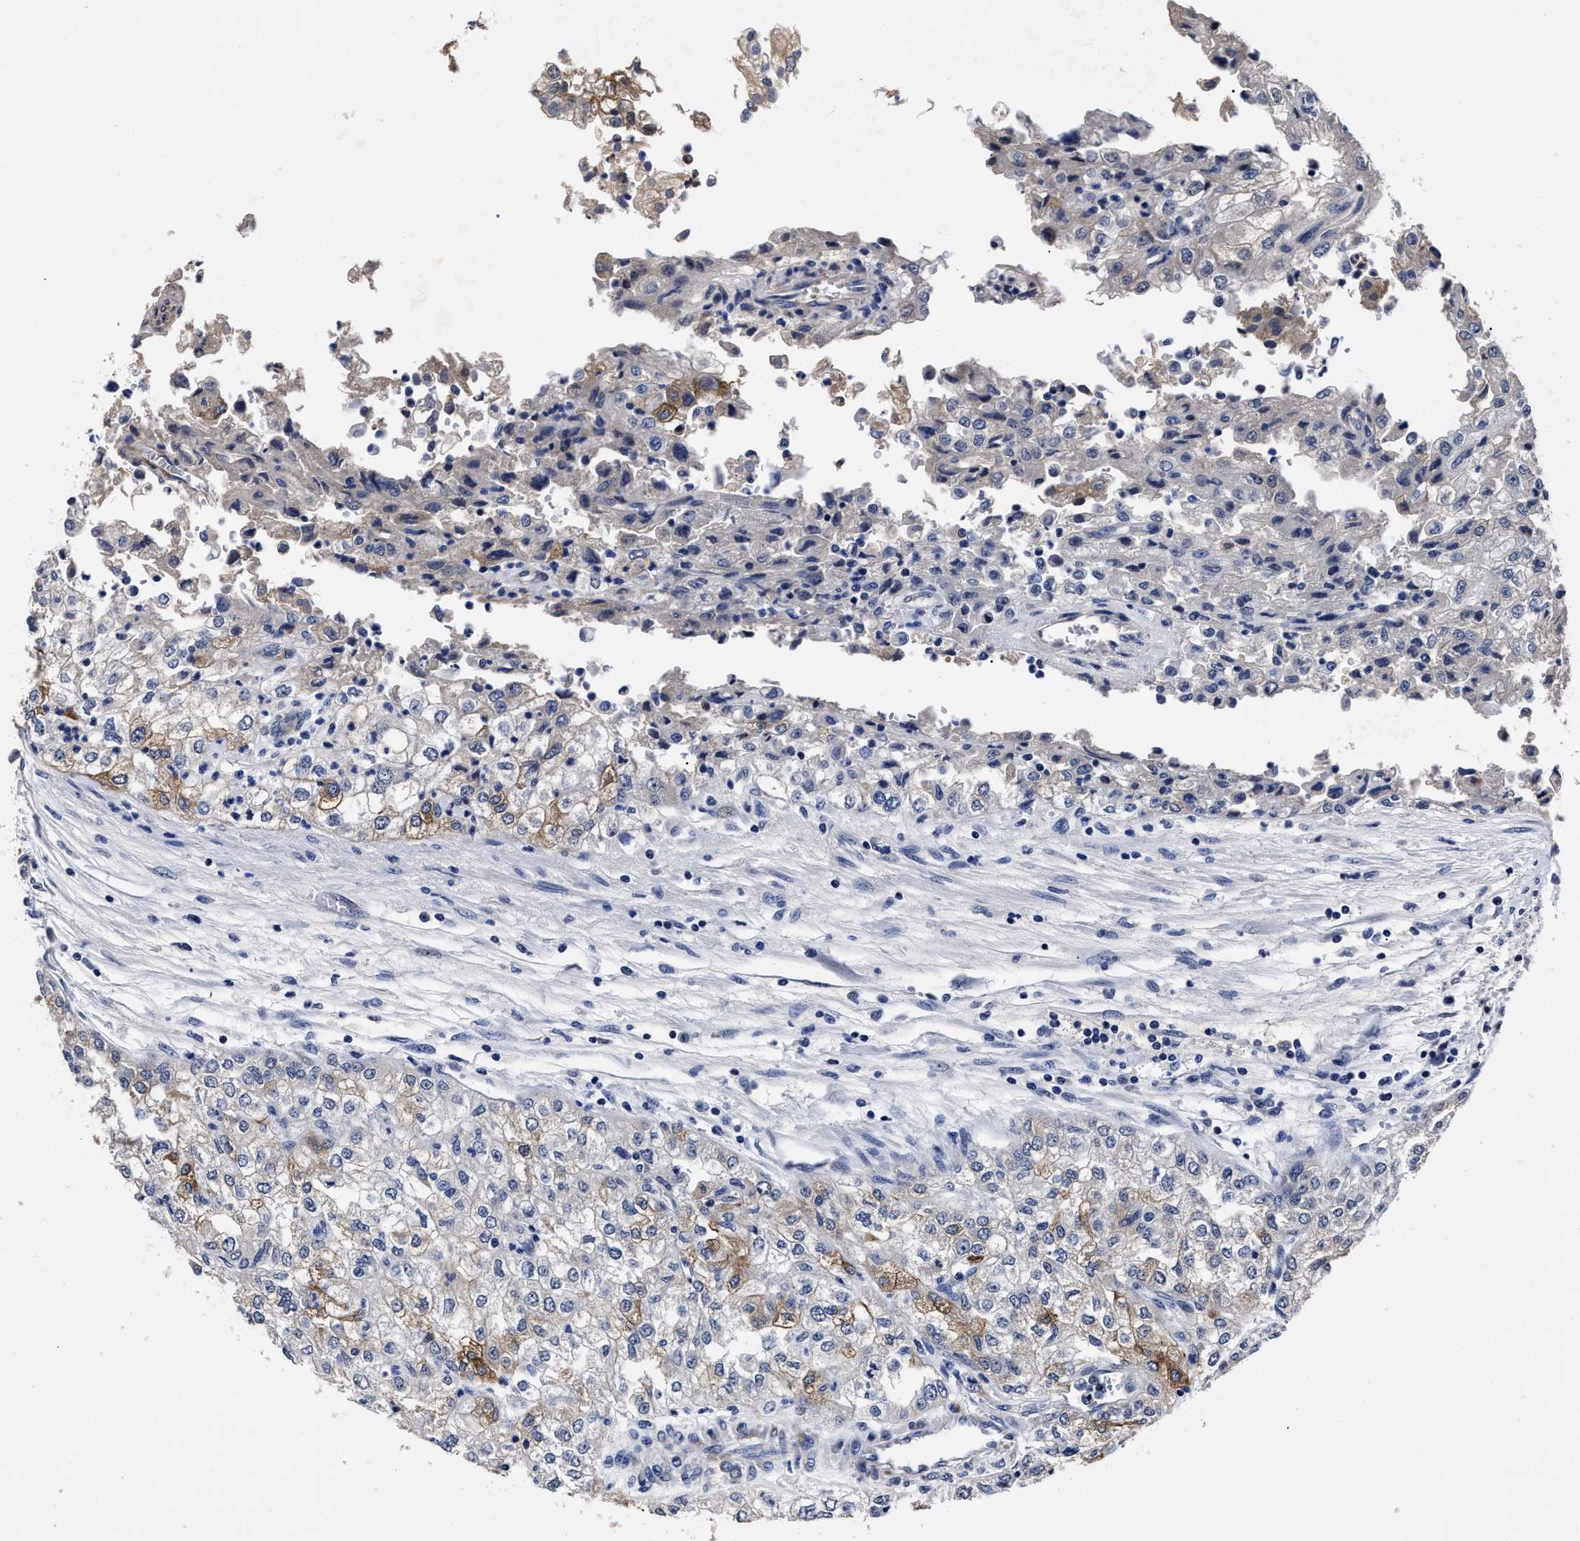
{"staining": {"intensity": "weak", "quantity": "<25%", "location": "cytoplasmic/membranous"}, "tissue": "renal cancer", "cell_type": "Tumor cells", "image_type": "cancer", "snomed": [{"axis": "morphology", "description": "Adenocarcinoma, NOS"}, {"axis": "topography", "description": "Kidney"}], "caption": "Photomicrograph shows no protein expression in tumor cells of renal cancer tissue.", "gene": "OLFML2A", "patient": {"sex": "female", "age": 54}}